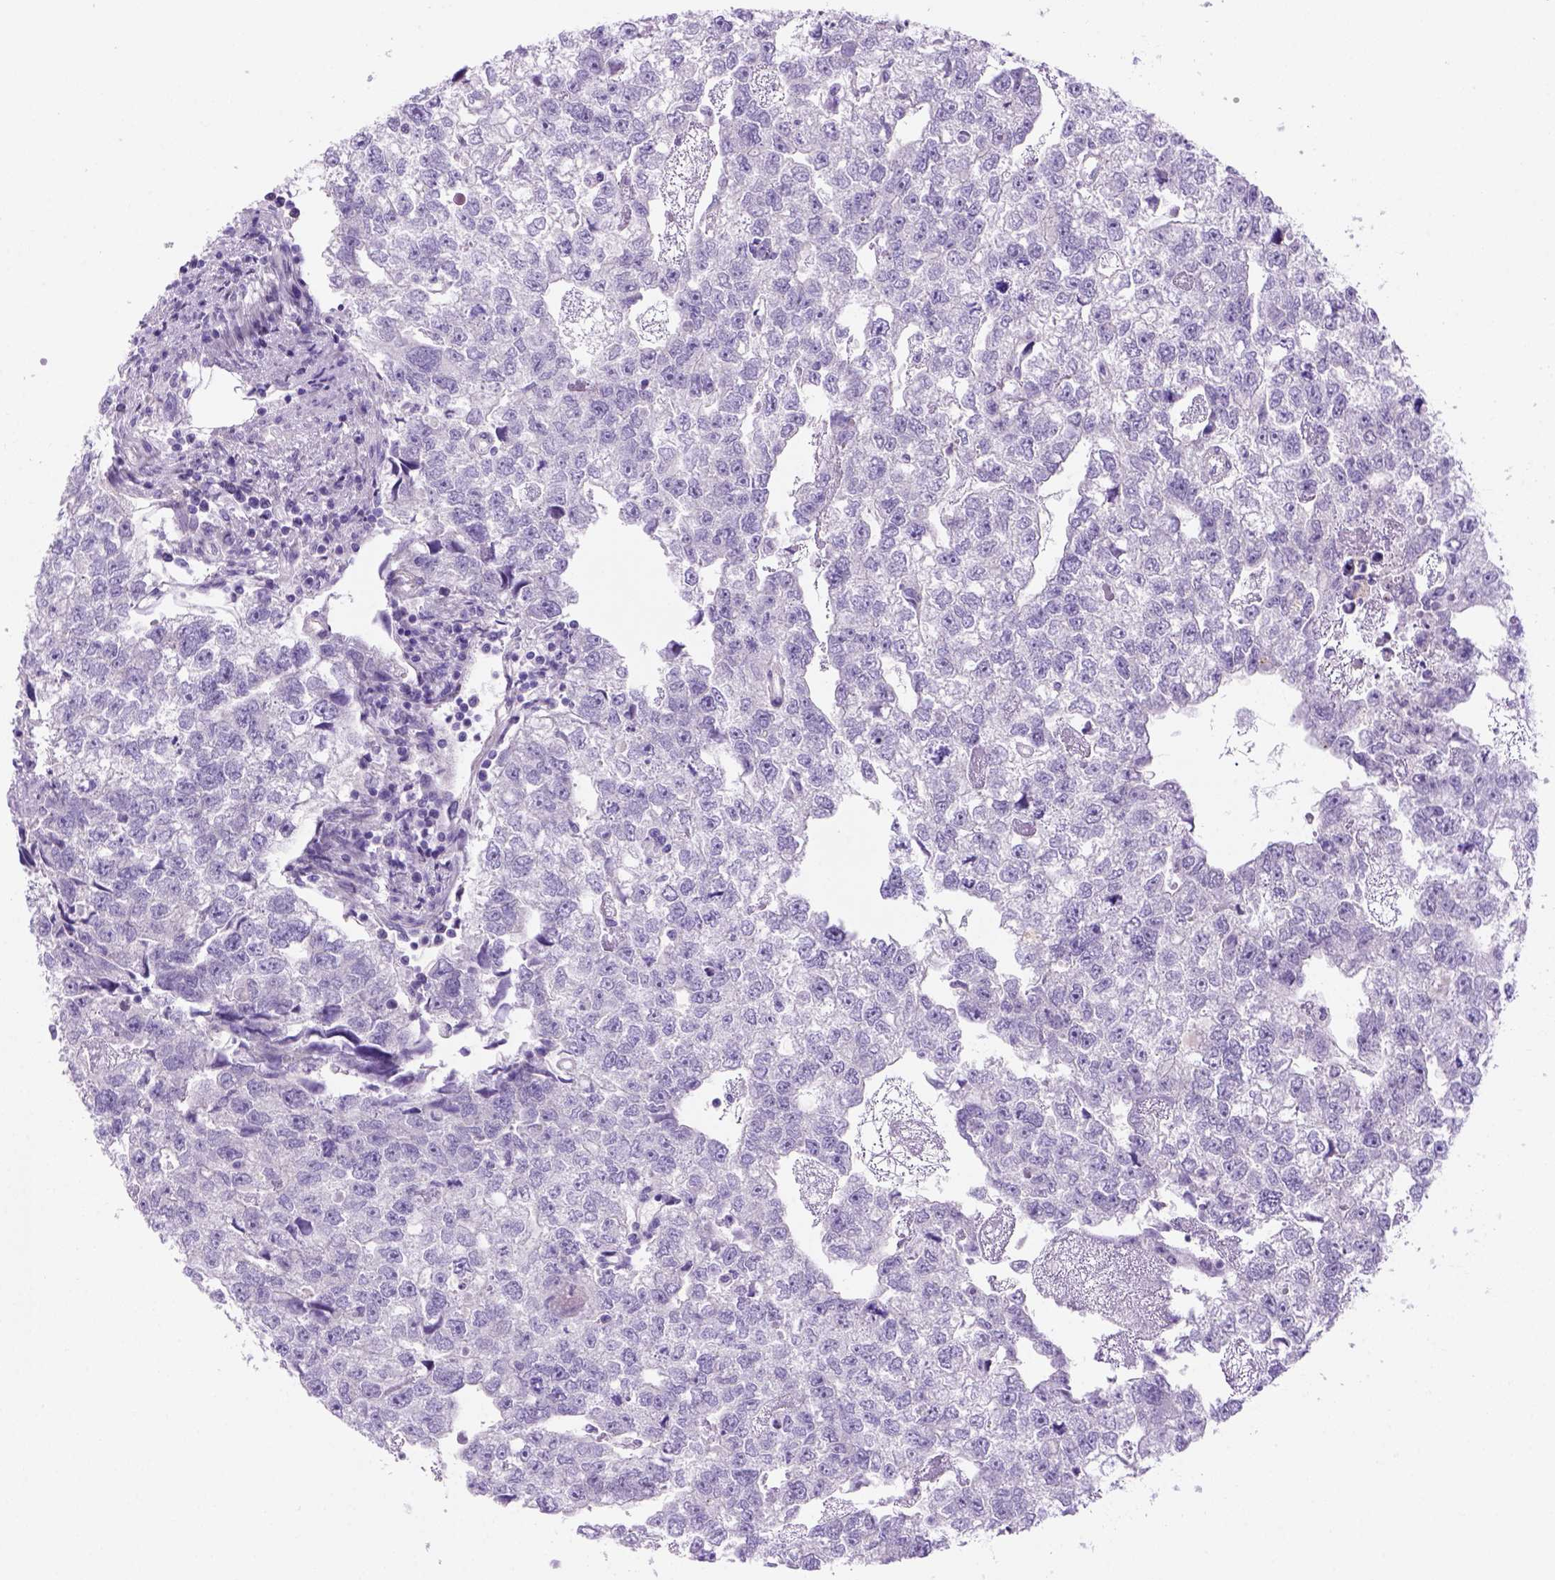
{"staining": {"intensity": "negative", "quantity": "none", "location": "none"}, "tissue": "testis cancer", "cell_type": "Tumor cells", "image_type": "cancer", "snomed": [{"axis": "morphology", "description": "Carcinoma, Embryonal, NOS"}, {"axis": "morphology", "description": "Teratoma, malignant, NOS"}, {"axis": "topography", "description": "Testis"}], "caption": "A photomicrograph of human testis embryonal carcinoma is negative for staining in tumor cells.", "gene": "DNAH11", "patient": {"sex": "male", "age": 44}}